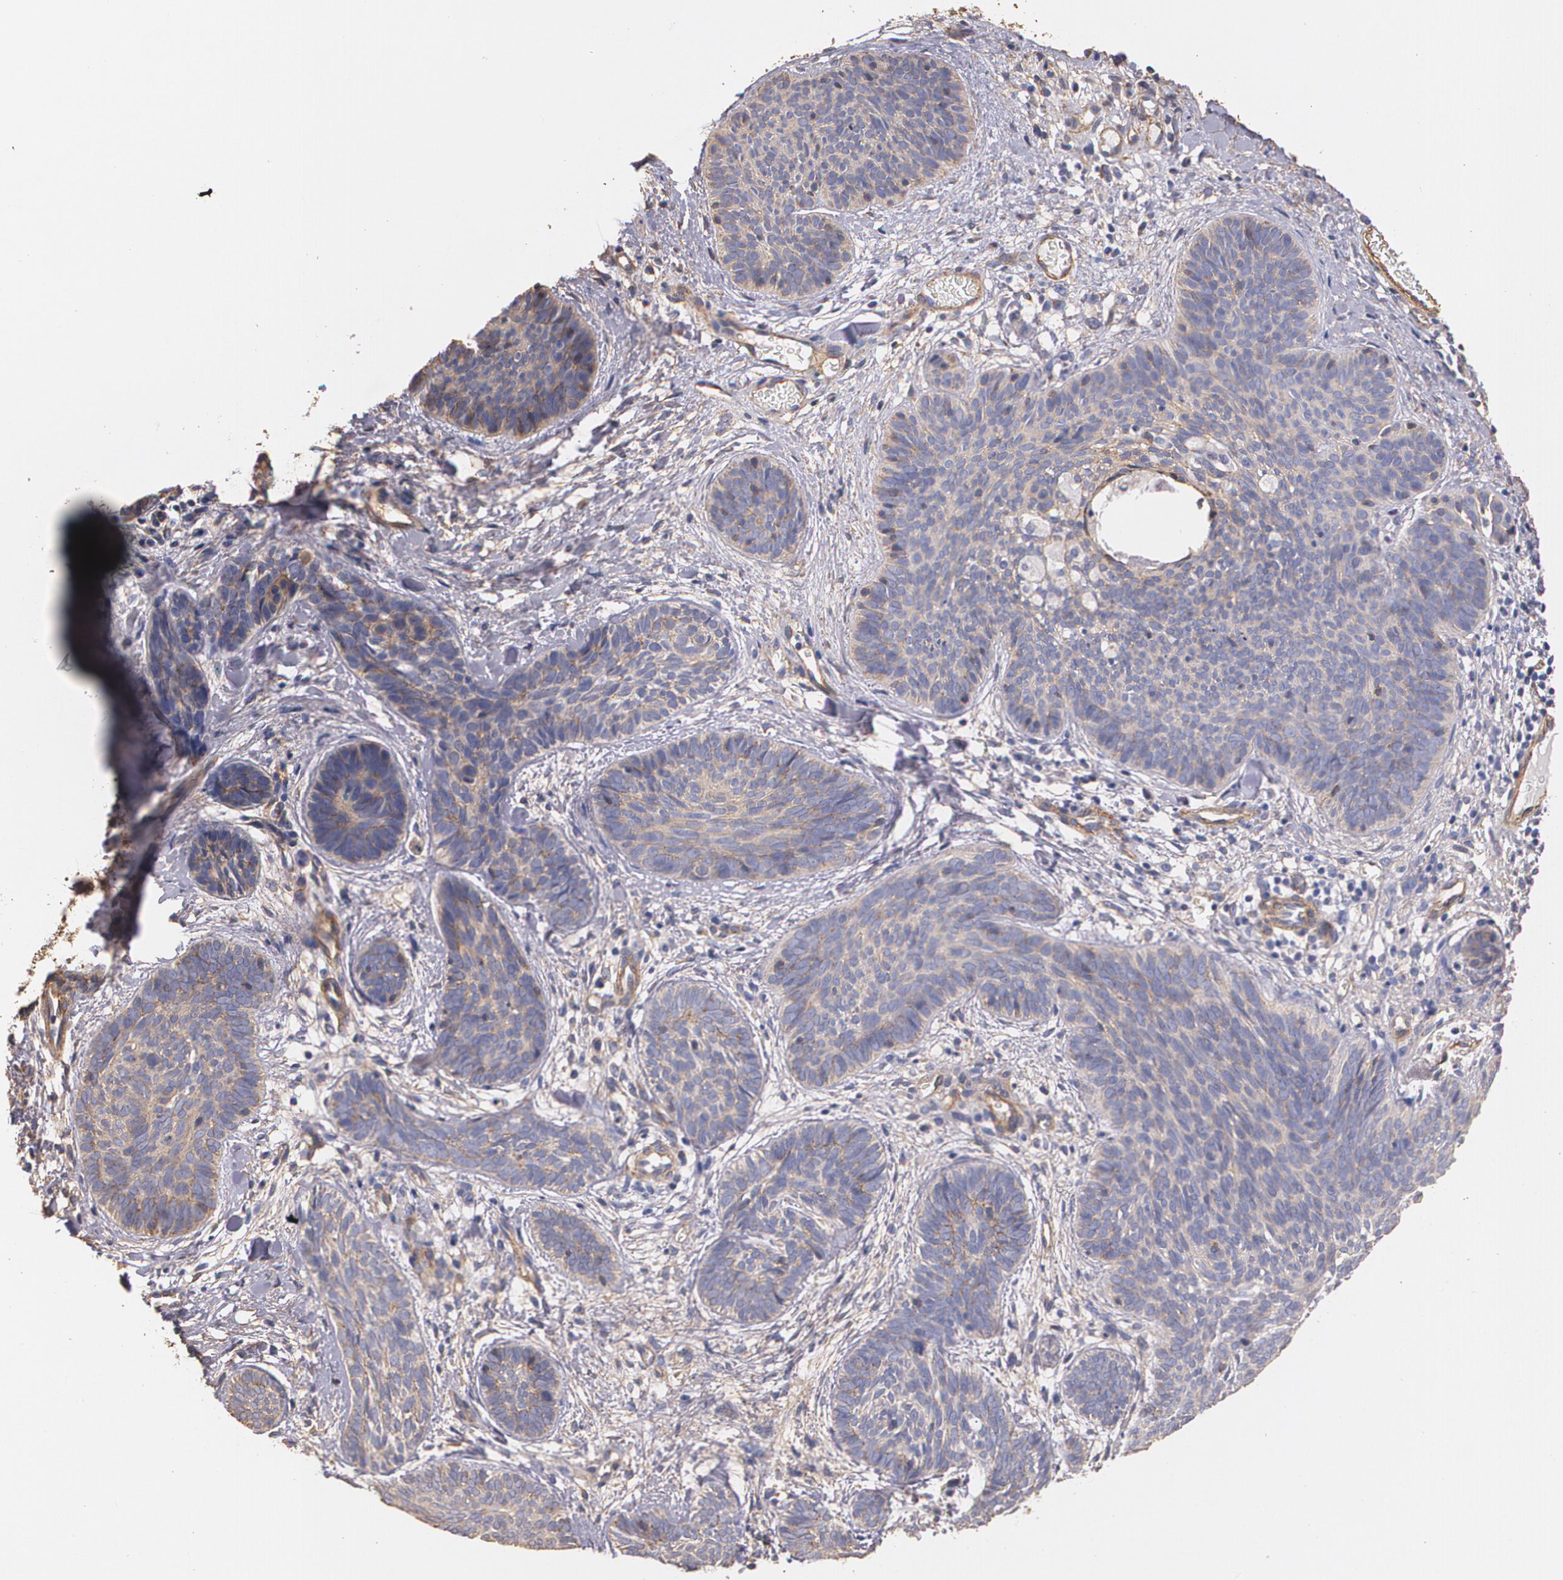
{"staining": {"intensity": "weak", "quantity": ">75%", "location": "cytoplasmic/membranous"}, "tissue": "skin cancer", "cell_type": "Tumor cells", "image_type": "cancer", "snomed": [{"axis": "morphology", "description": "Basal cell carcinoma"}, {"axis": "topography", "description": "Skin"}], "caption": "Tumor cells show low levels of weak cytoplasmic/membranous staining in approximately >75% of cells in human basal cell carcinoma (skin).", "gene": "TJP1", "patient": {"sex": "female", "age": 81}}